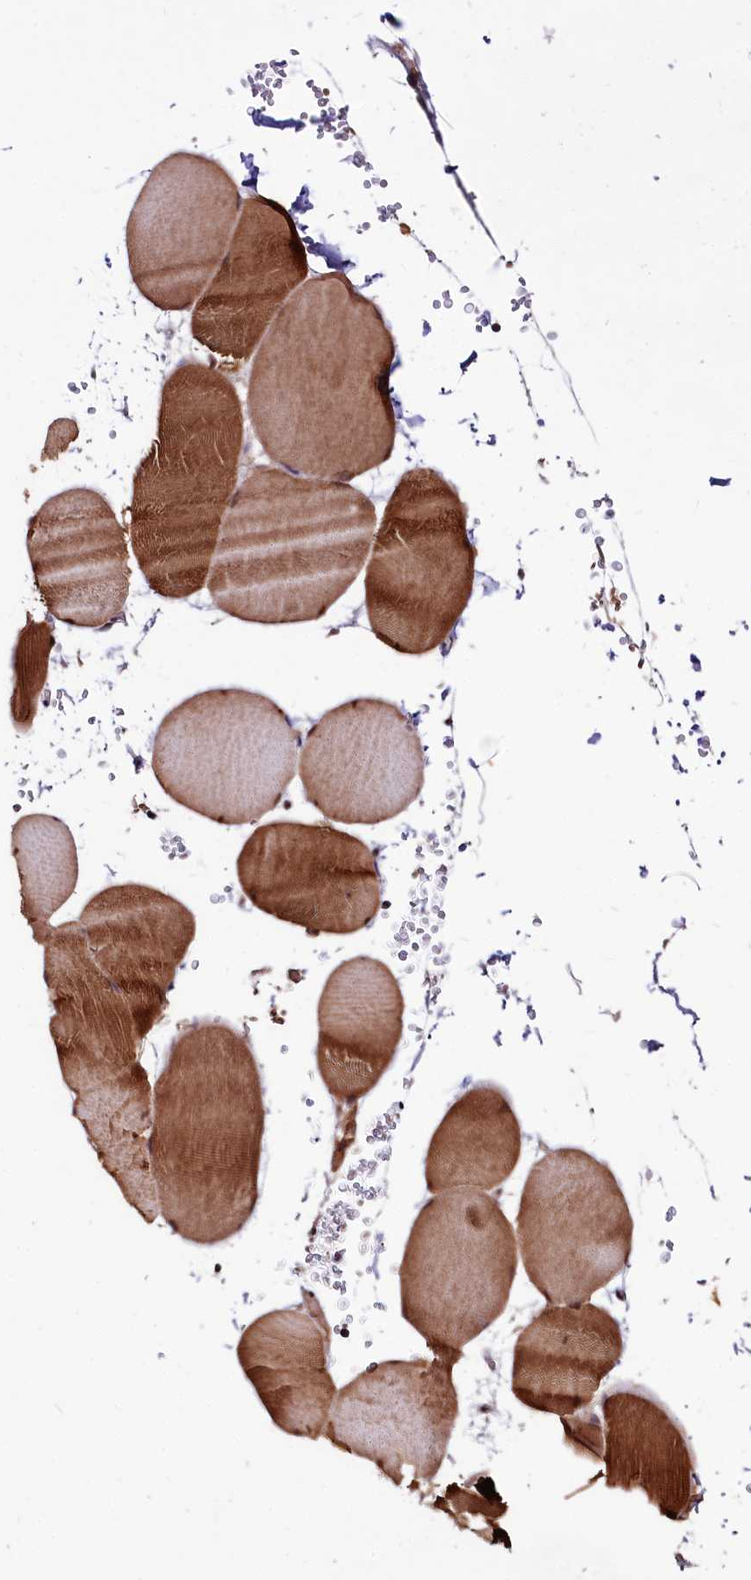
{"staining": {"intensity": "strong", "quantity": "25%-75%", "location": "cytoplasmic/membranous"}, "tissue": "skeletal muscle", "cell_type": "Myocytes", "image_type": "normal", "snomed": [{"axis": "morphology", "description": "Normal tissue, NOS"}, {"axis": "topography", "description": "Skeletal muscle"}, {"axis": "topography", "description": "Head-Neck"}], "caption": "Skeletal muscle stained for a protein (brown) displays strong cytoplasmic/membranous positive positivity in approximately 25%-75% of myocytes.", "gene": "UBE3A", "patient": {"sex": "male", "age": 66}}